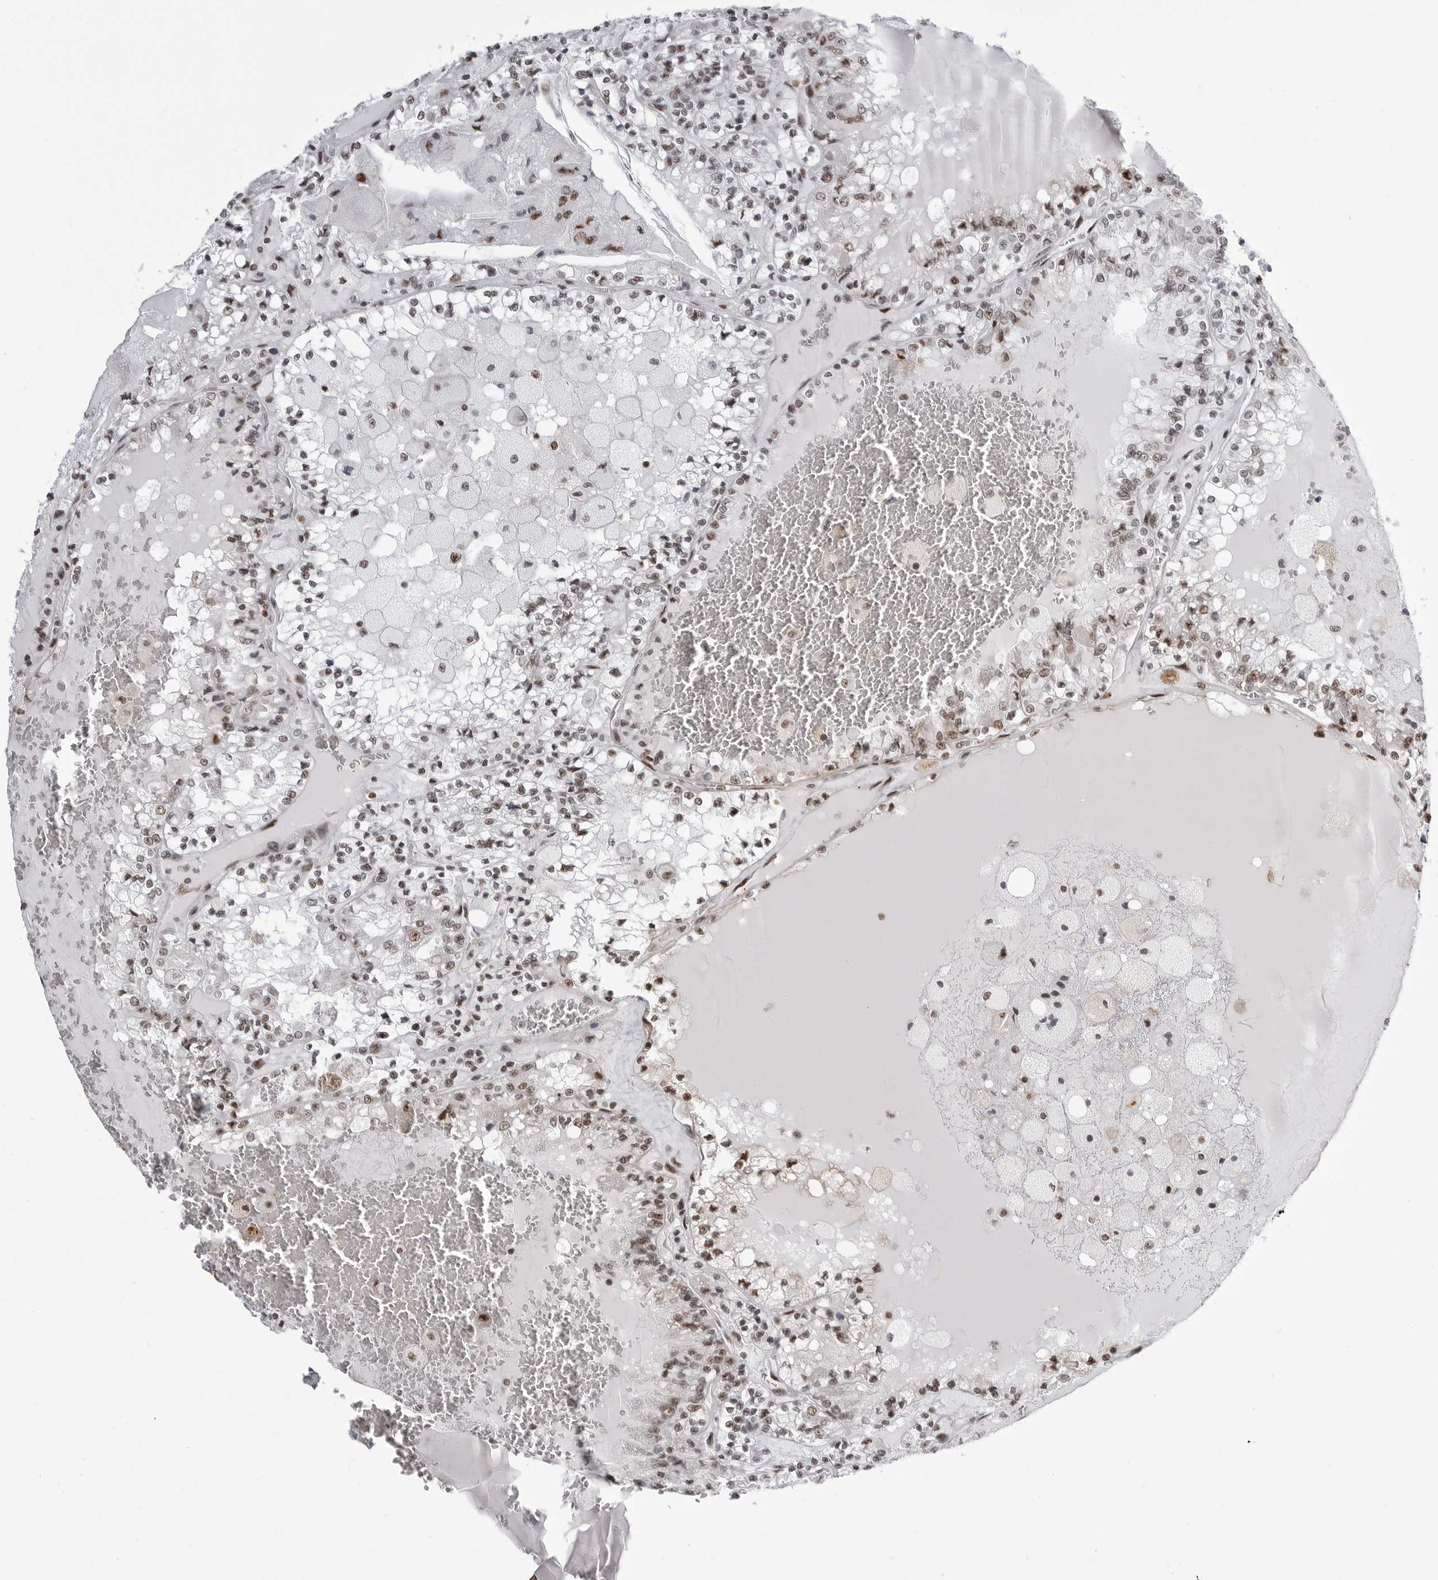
{"staining": {"intensity": "moderate", "quantity": "<25%", "location": "nuclear"}, "tissue": "renal cancer", "cell_type": "Tumor cells", "image_type": "cancer", "snomed": [{"axis": "morphology", "description": "Adenocarcinoma, NOS"}, {"axis": "topography", "description": "Kidney"}], "caption": "This micrograph displays immunohistochemistry staining of human renal cancer, with low moderate nuclear staining in approximately <25% of tumor cells.", "gene": "WRAP53", "patient": {"sex": "female", "age": 56}}